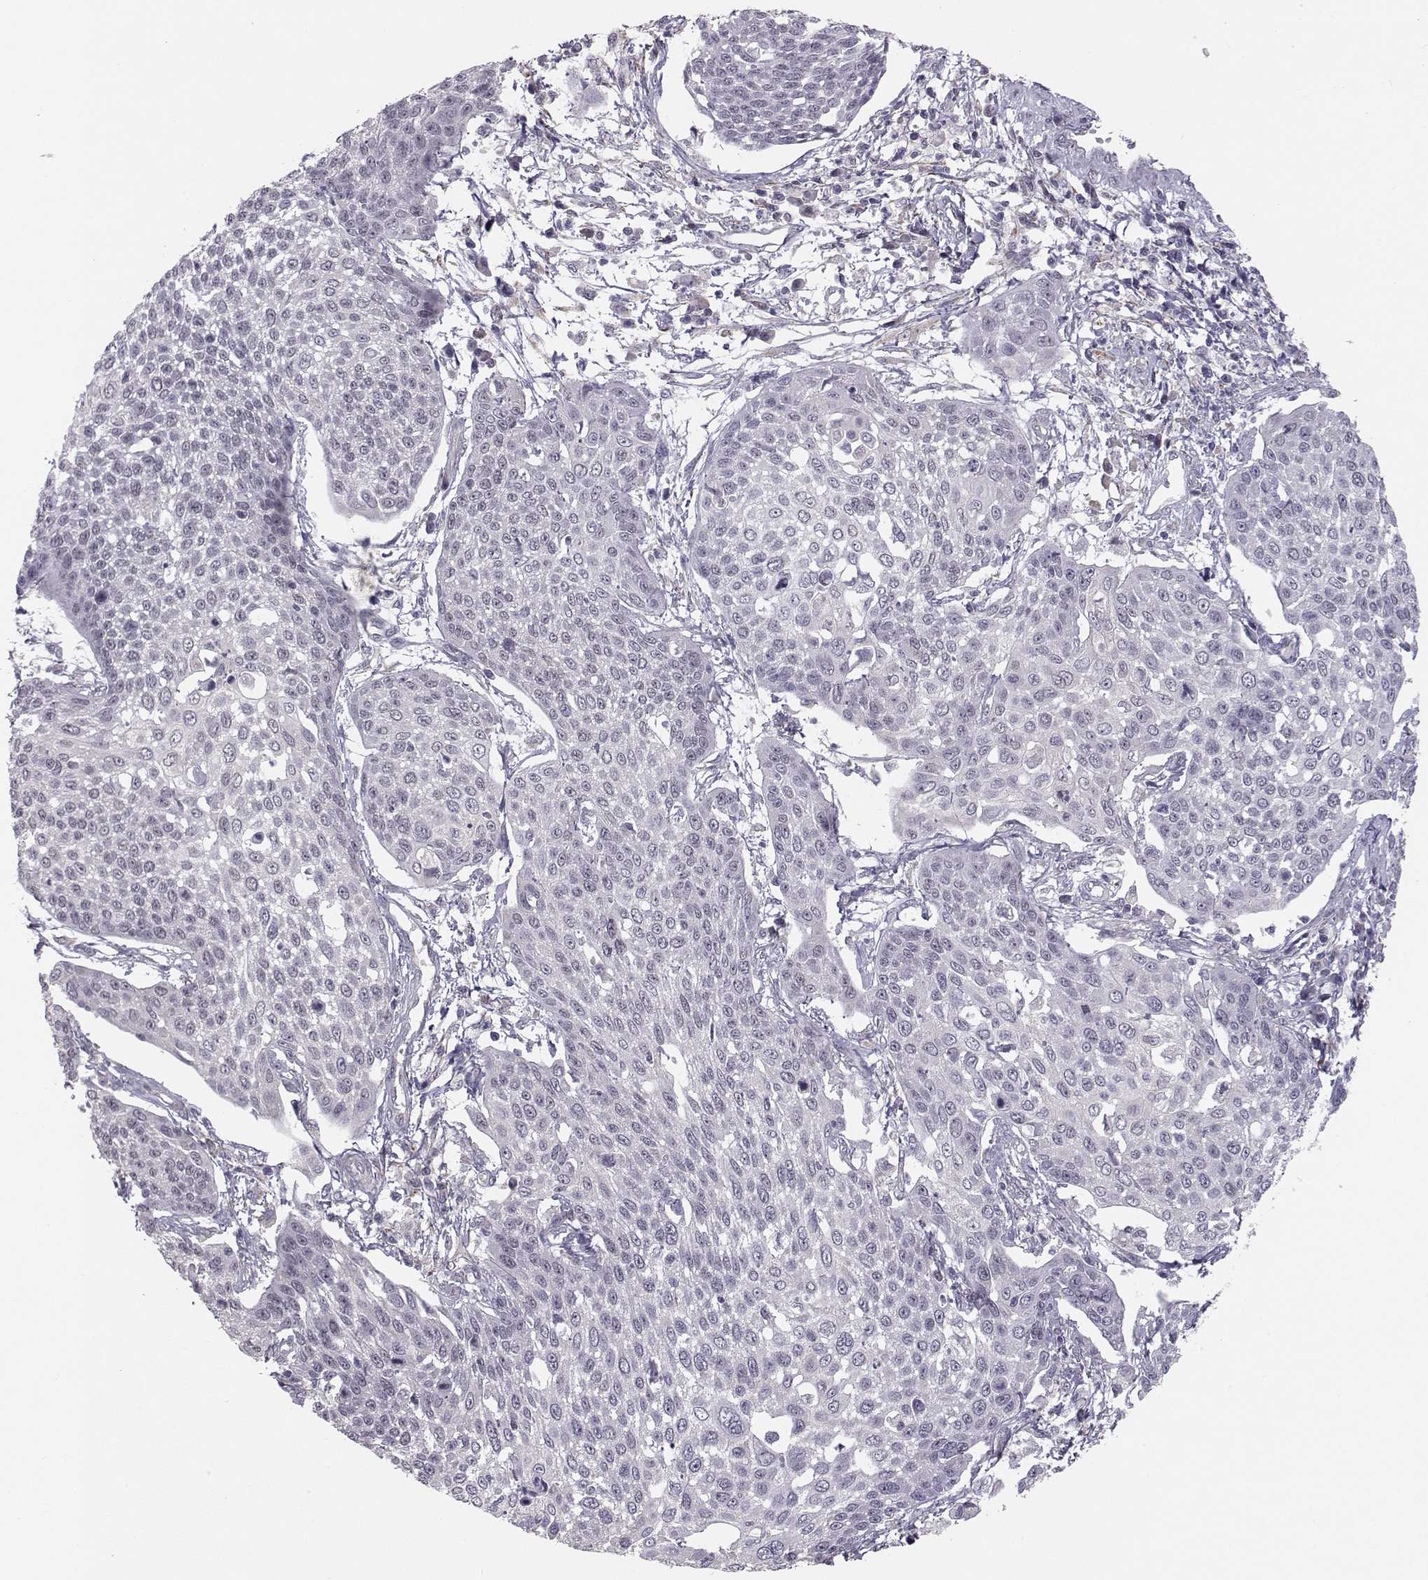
{"staining": {"intensity": "negative", "quantity": "none", "location": "none"}, "tissue": "cervical cancer", "cell_type": "Tumor cells", "image_type": "cancer", "snomed": [{"axis": "morphology", "description": "Squamous cell carcinoma, NOS"}, {"axis": "topography", "description": "Cervix"}], "caption": "Cervical cancer was stained to show a protein in brown. There is no significant positivity in tumor cells.", "gene": "KIF13B", "patient": {"sex": "female", "age": 34}}